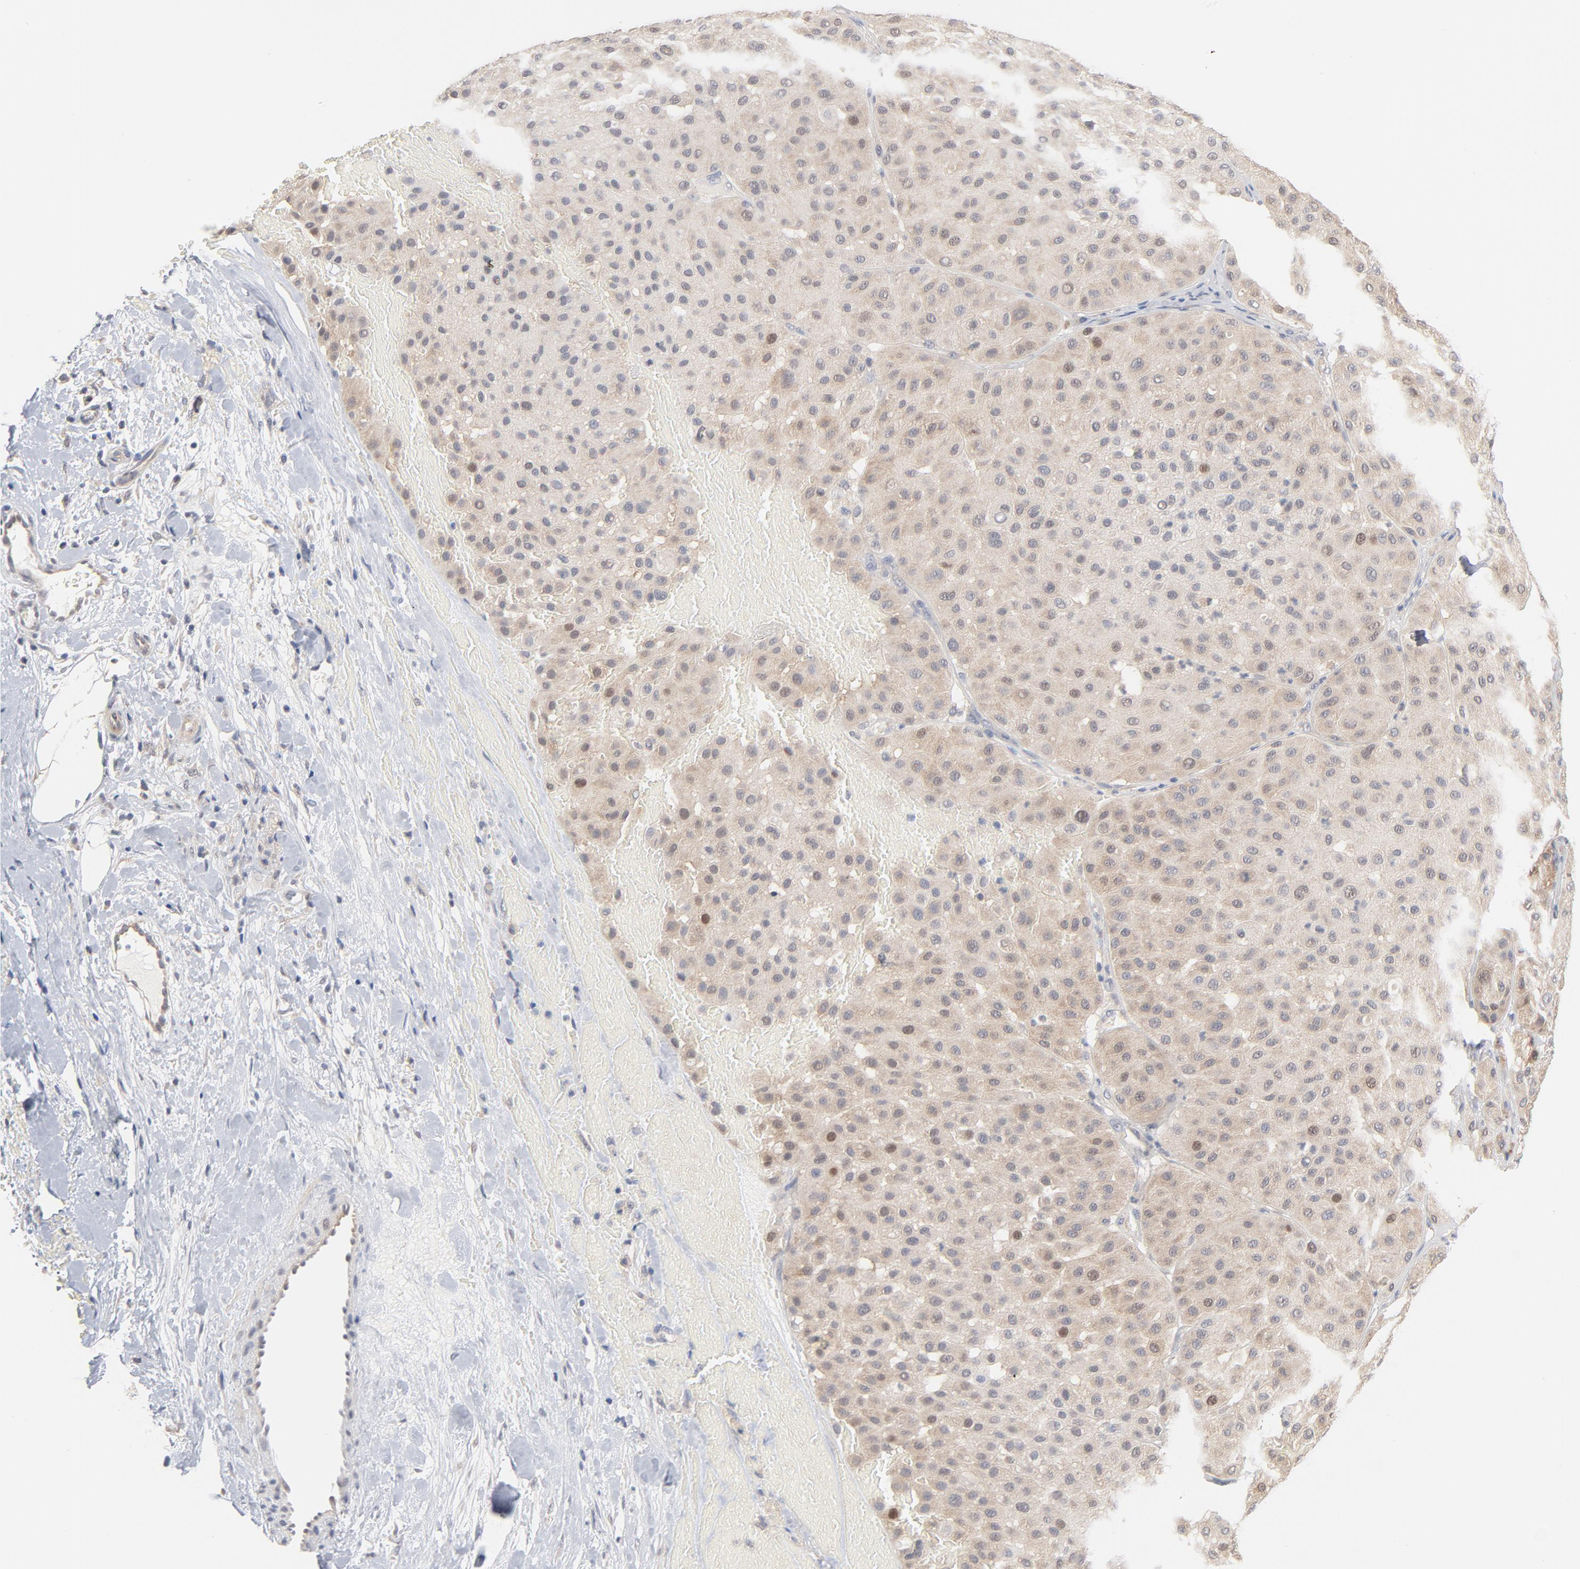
{"staining": {"intensity": "weak", "quantity": "<25%", "location": "nuclear"}, "tissue": "melanoma", "cell_type": "Tumor cells", "image_type": "cancer", "snomed": [{"axis": "morphology", "description": "Normal tissue, NOS"}, {"axis": "morphology", "description": "Malignant melanoma, Metastatic site"}, {"axis": "topography", "description": "Skin"}], "caption": "This is a photomicrograph of immunohistochemistry staining of malignant melanoma (metastatic site), which shows no staining in tumor cells.", "gene": "UBL4A", "patient": {"sex": "male", "age": 41}}